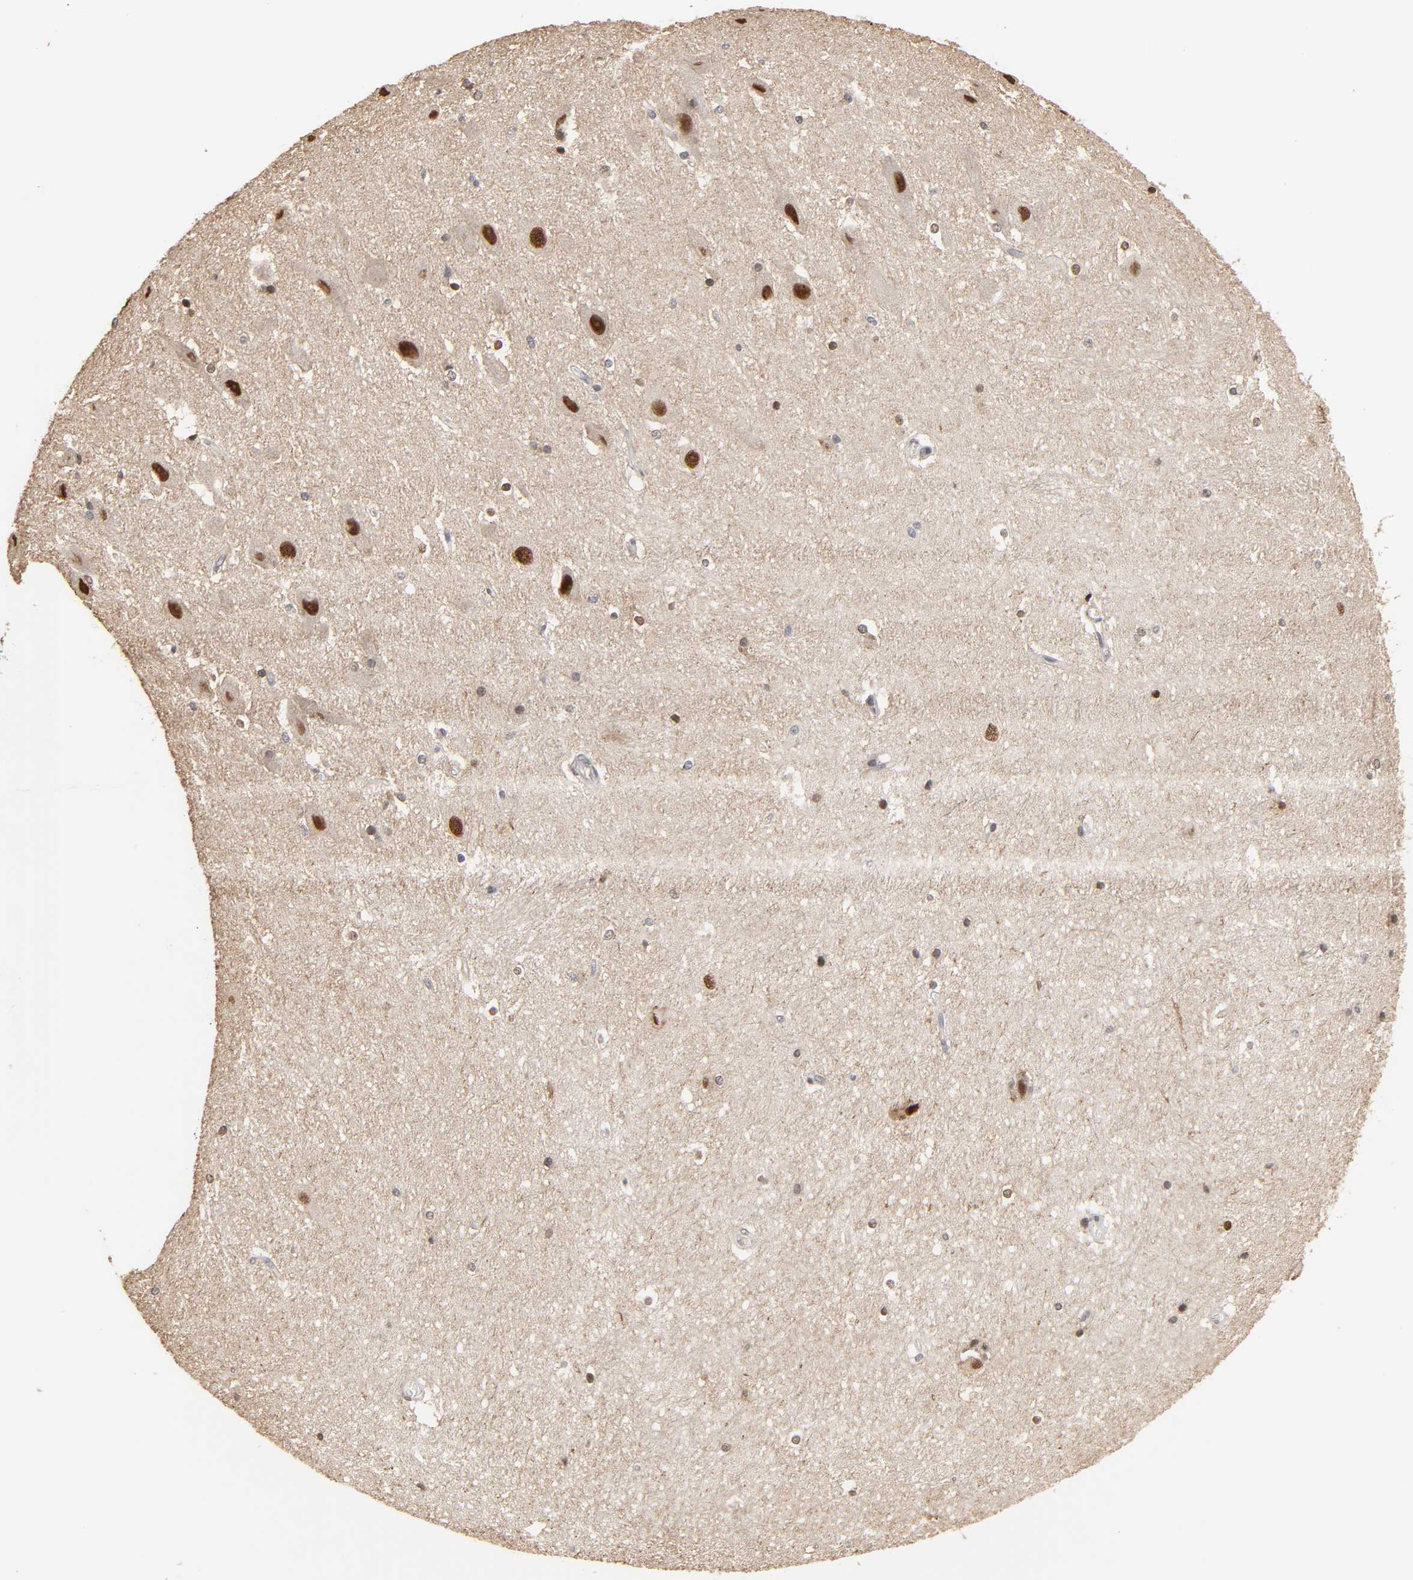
{"staining": {"intensity": "moderate", "quantity": "25%-75%", "location": "nuclear"}, "tissue": "hippocampus", "cell_type": "Glial cells", "image_type": "normal", "snomed": [{"axis": "morphology", "description": "Normal tissue, NOS"}, {"axis": "topography", "description": "Hippocampus"}], "caption": "Protein positivity by immunohistochemistry reveals moderate nuclear positivity in about 25%-75% of glial cells in benign hippocampus.", "gene": "HTR1E", "patient": {"sex": "female", "age": 19}}